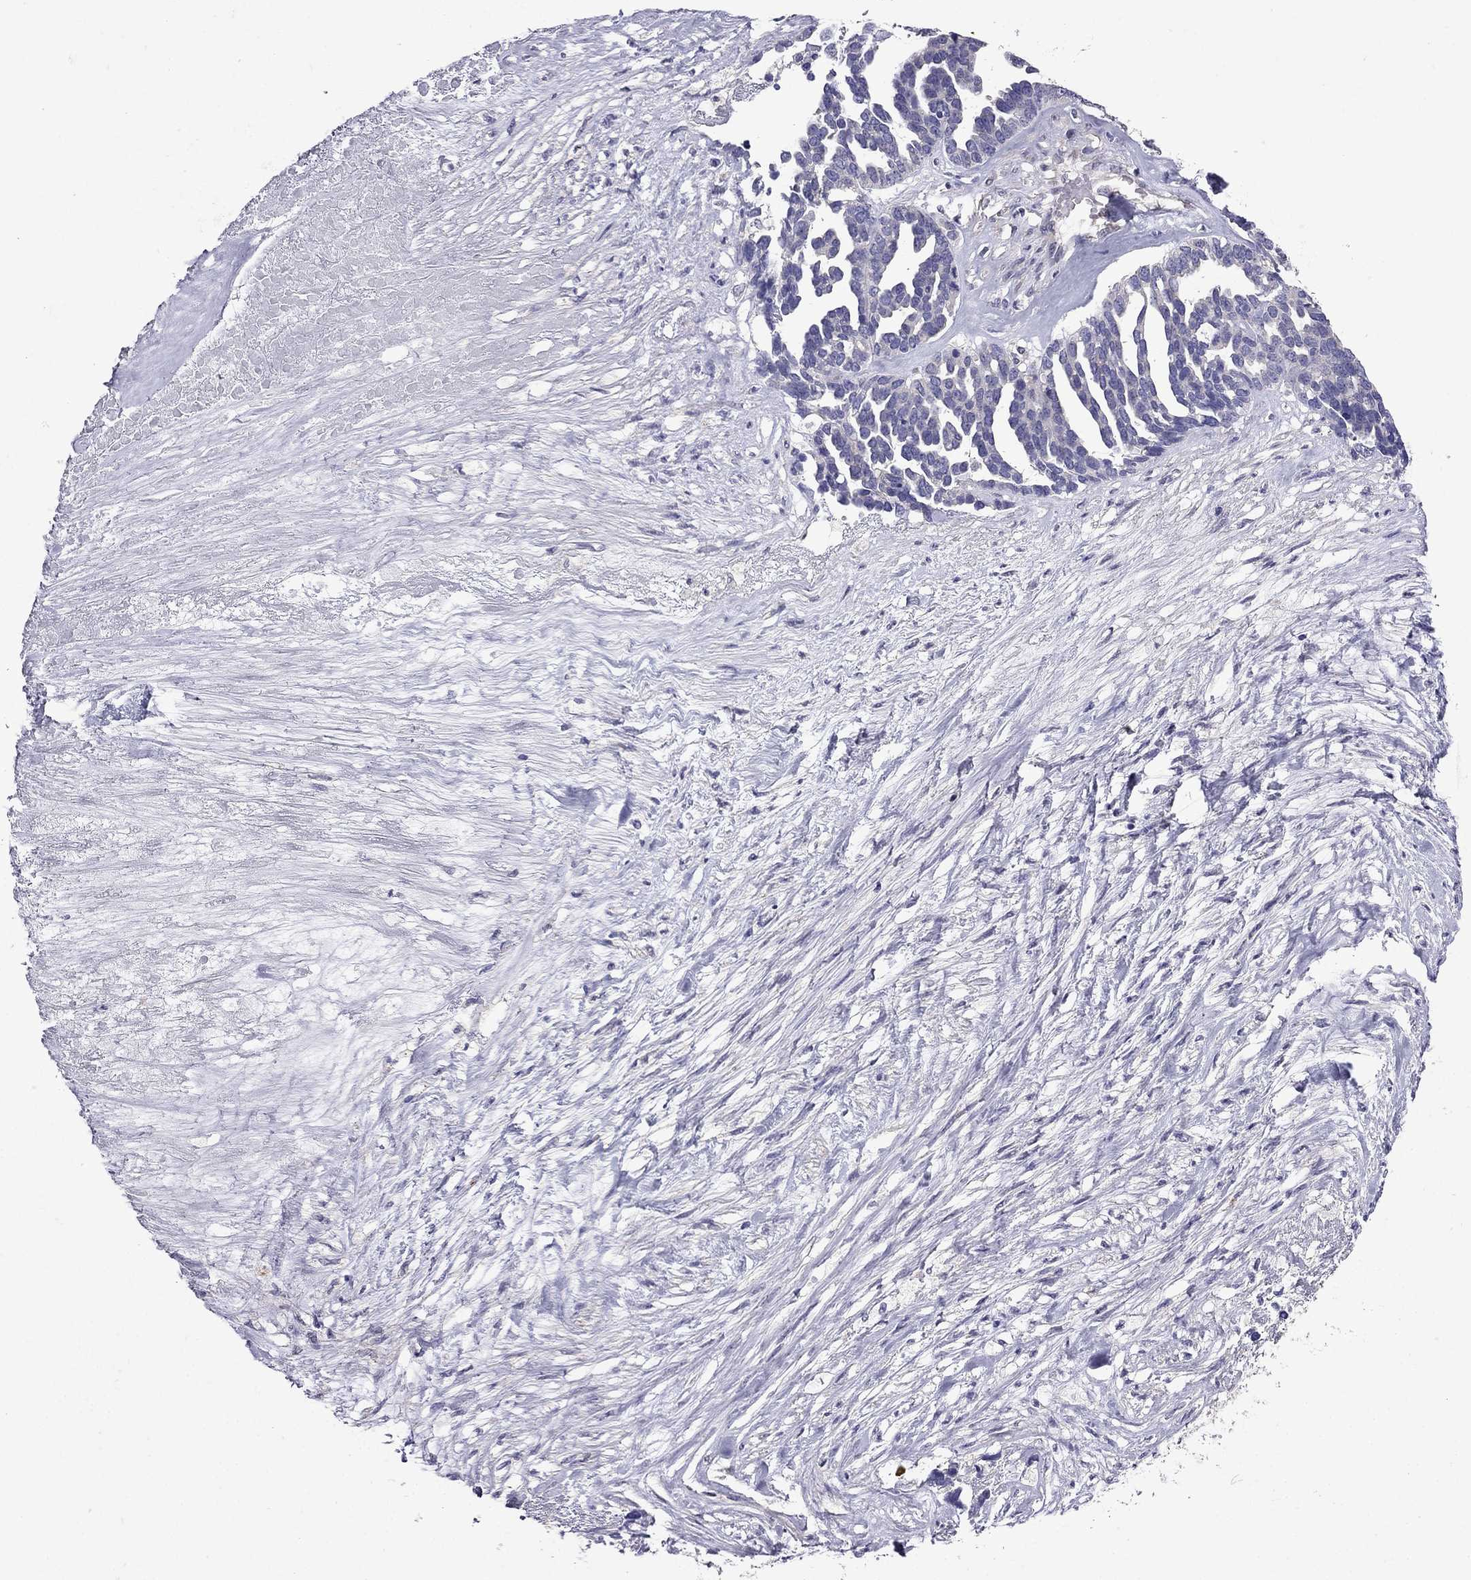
{"staining": {"intensity": "negative", "quantity": "none", "location": "none"}, "tissue": "ovarian cancer", "cell_type": "Tumor cells", "image_type": "cancer", "snomed": [{"axis": "morphology", "description": "Cystadenocarcinoma, serous, NOS"}, {"axis": "topography", "description": "Ovary"}], "caption": "Tumor cells show no significant positivity in ovarian serous cystadenocarcinoma.", "gene": "SCNN1D", "patient": {"sex": "female", "age": 54}}